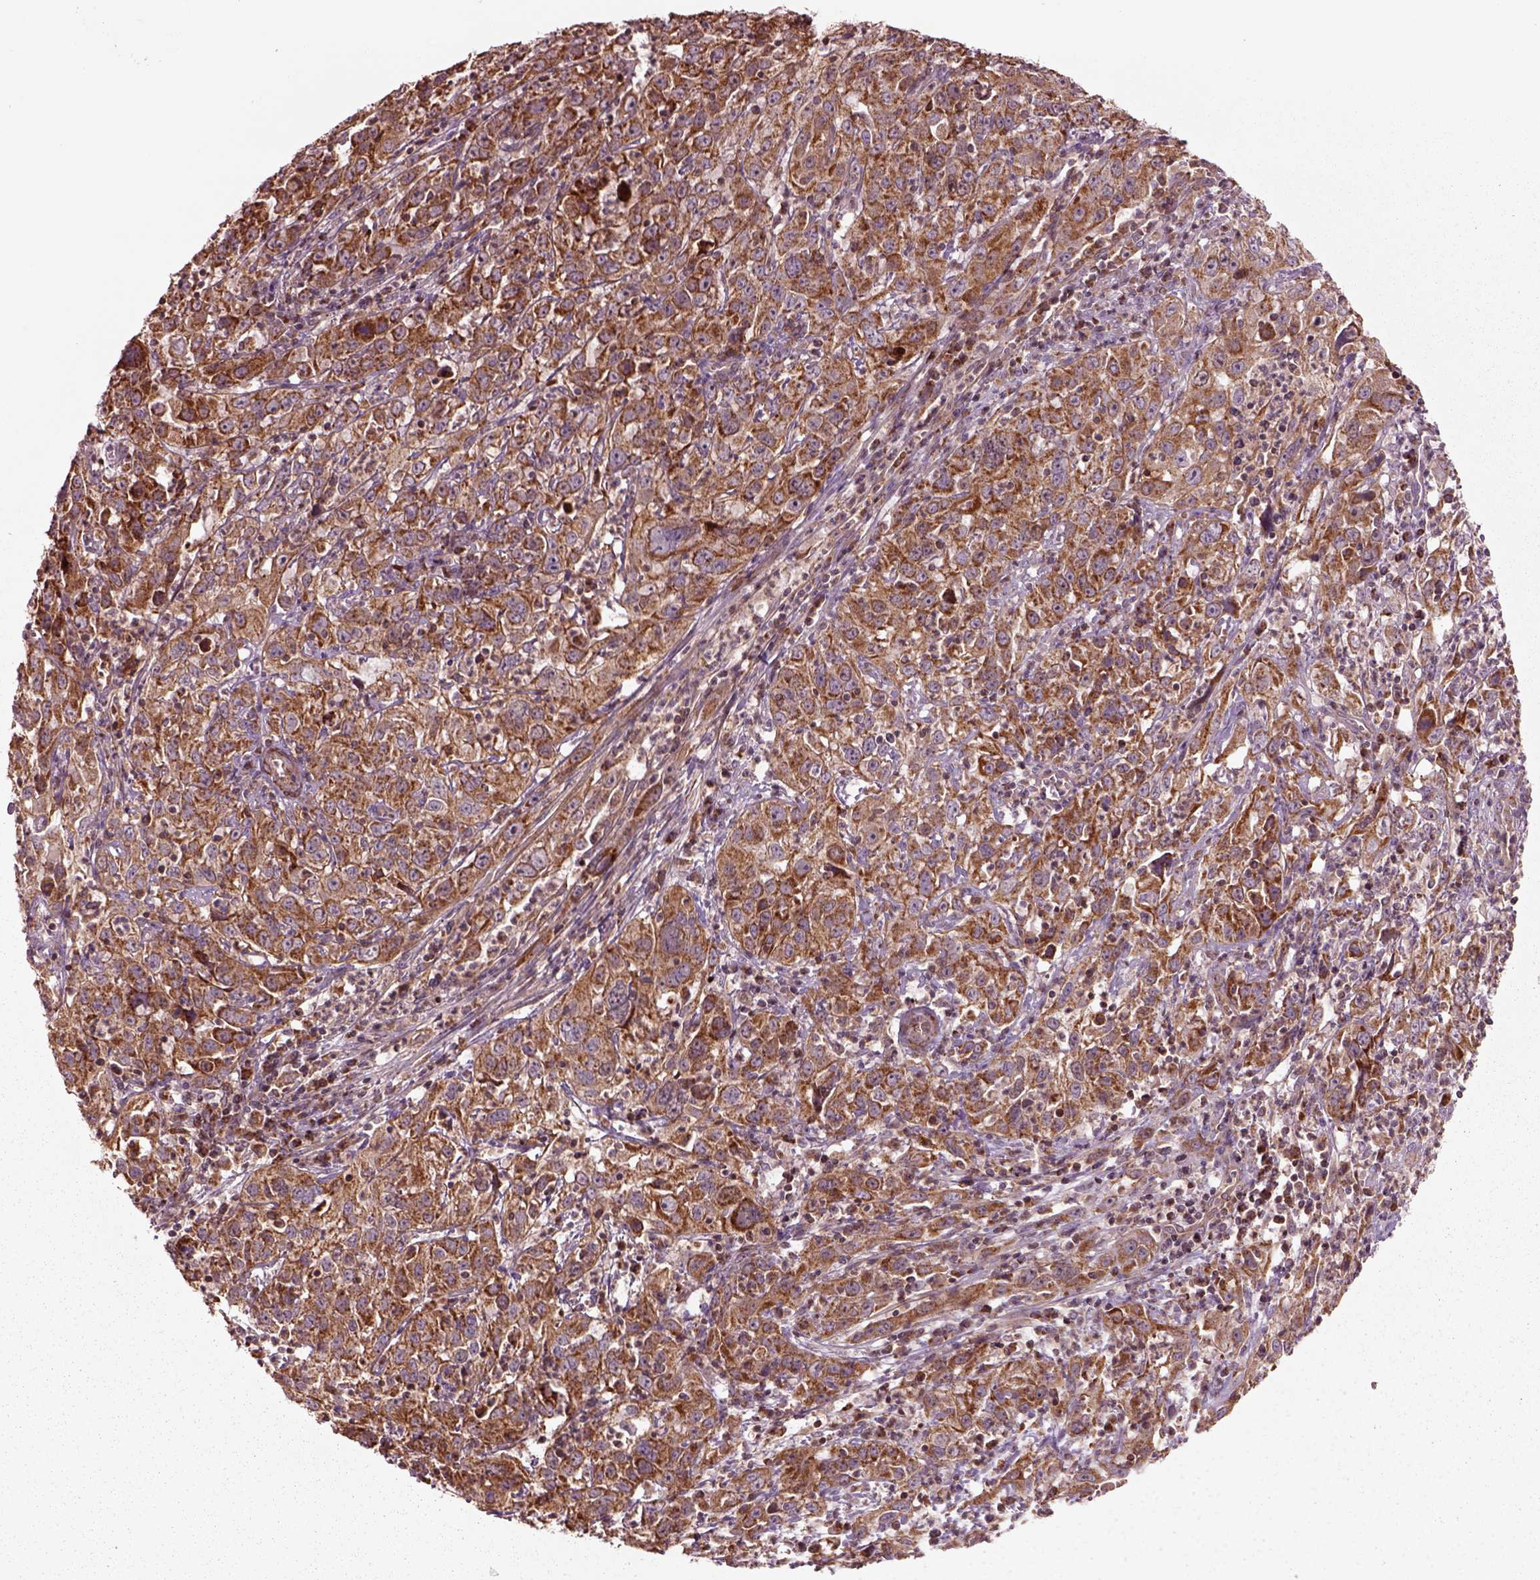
{"staining": {"intensity": "moderate", "quantity": ">75%", "location": "cytoplasmic/membranous"}, "tissue": "cervical cancer", "cell_type": "Tumor cells", "image_type": "cancer", "snomed": [{"axis": "morphology", "description": "Squamous cell carcinoma, NOS"}, {"axis": "topography", "description": "Cervix"}], "caption": "IHC (DAB (3,3'-diaminobenzidine)) staining of cervical cancer (squamous cell carcinoma) demonstrates moderate cytoplasmic/membranous protein staining in about >75% of tumor cells.", "gene": "SLC25A5", "patient": {"sex": "female", "age": 32}}